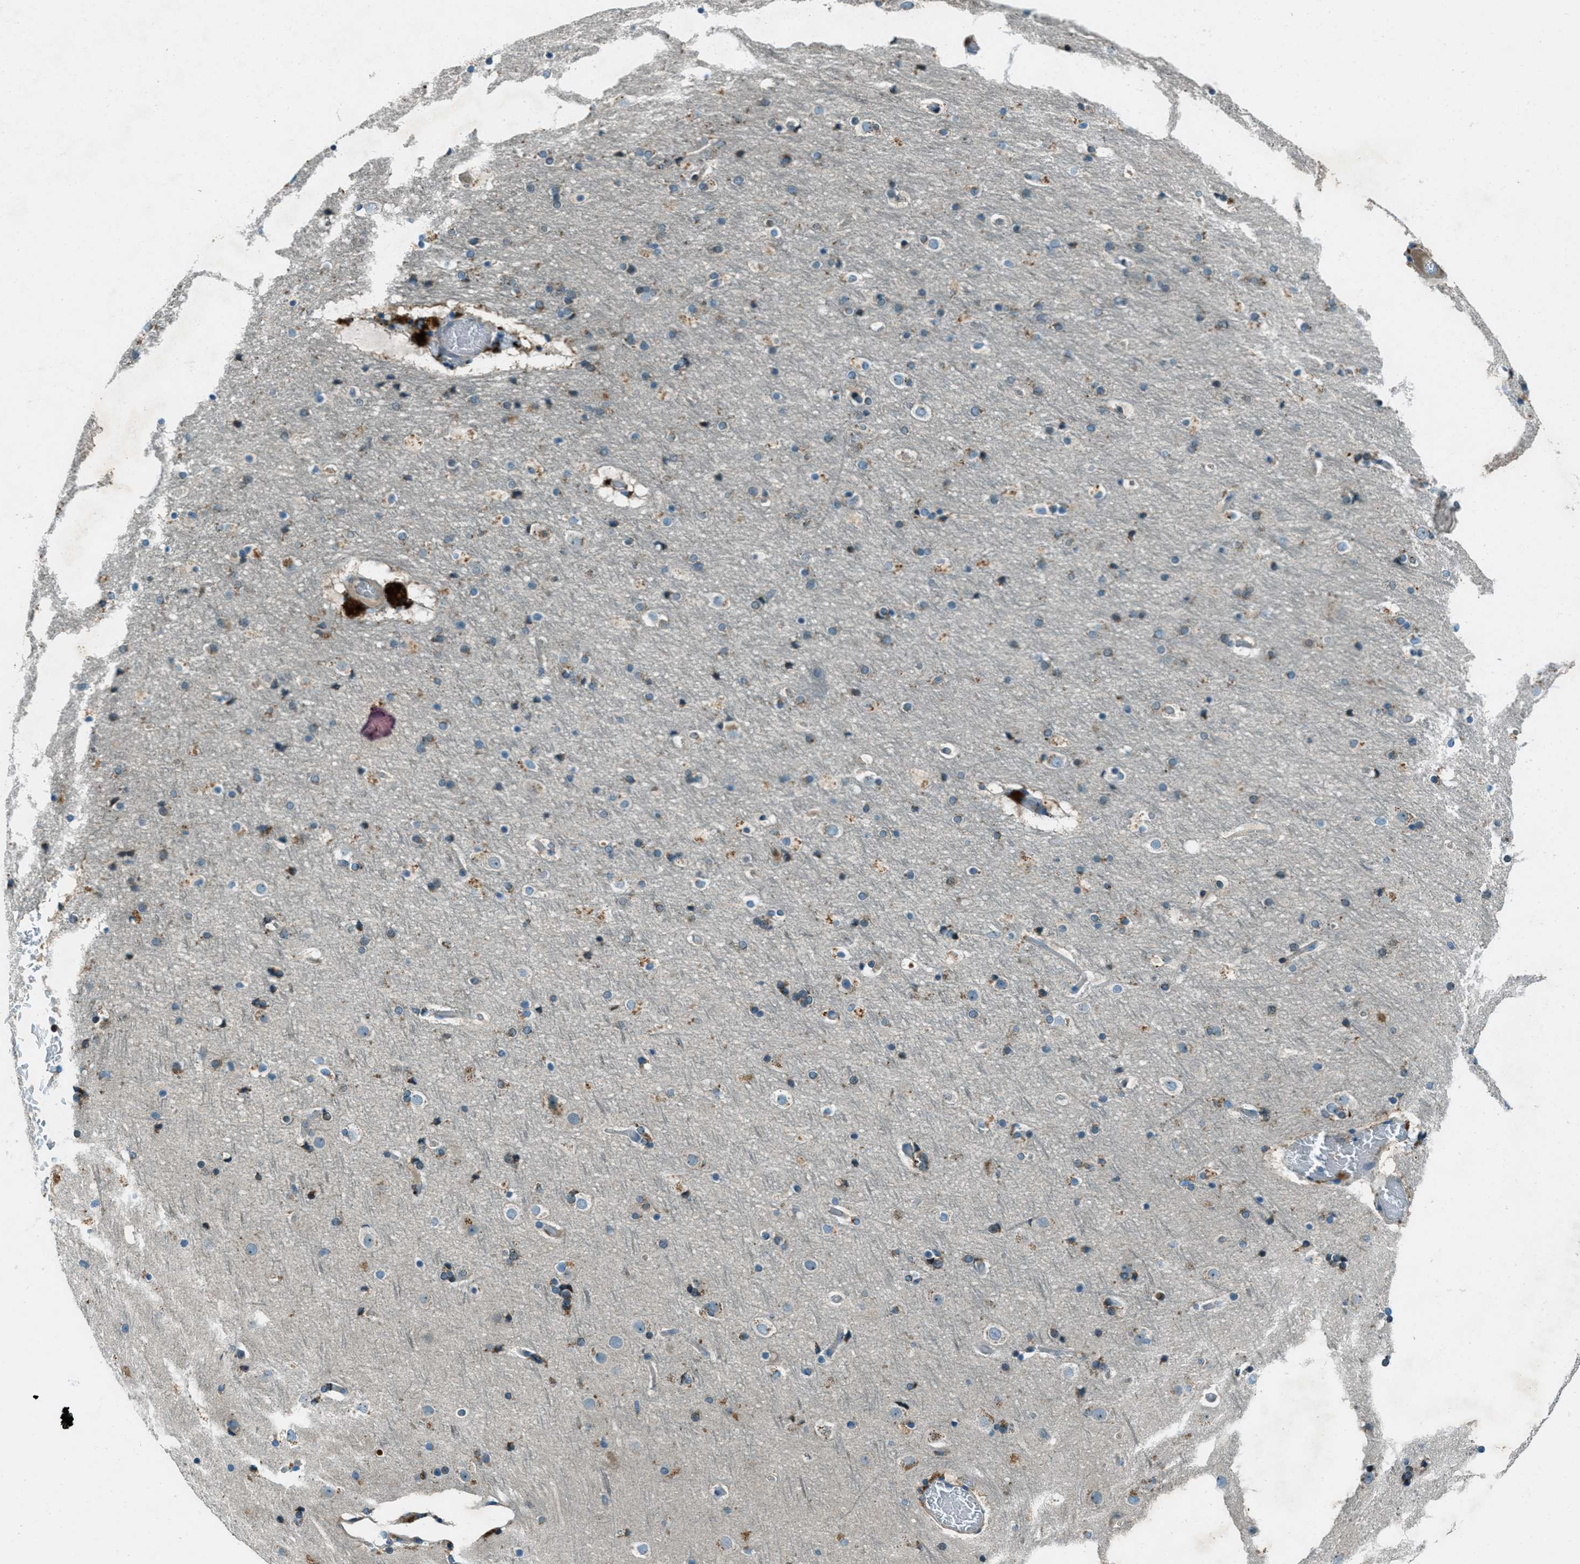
{"staining": {"intensity": "negative", "quantity": "none", "location": "none"}, "tissue": "cerebral cortex", "cell_type": "Endothelial cells", "image_type": "normal", "snomed": [{"axis": "morphology", "description": "Normal tissue, NOS"}, {"axis": "topography", "description": "Cerebral cortex"}], "caption": "Immunohistochemistry (IHC) photomicrograph of unremarkable cerebral cortex: cerebral cortex stained with DAB displays no significant protein staining in endothelial cells. The staining is performed using DAB brown chromogen with nuclei counter-stained in using hematoxylin.", "gene": "FAR1", "patient": {"sex": "male", "age": 57}}